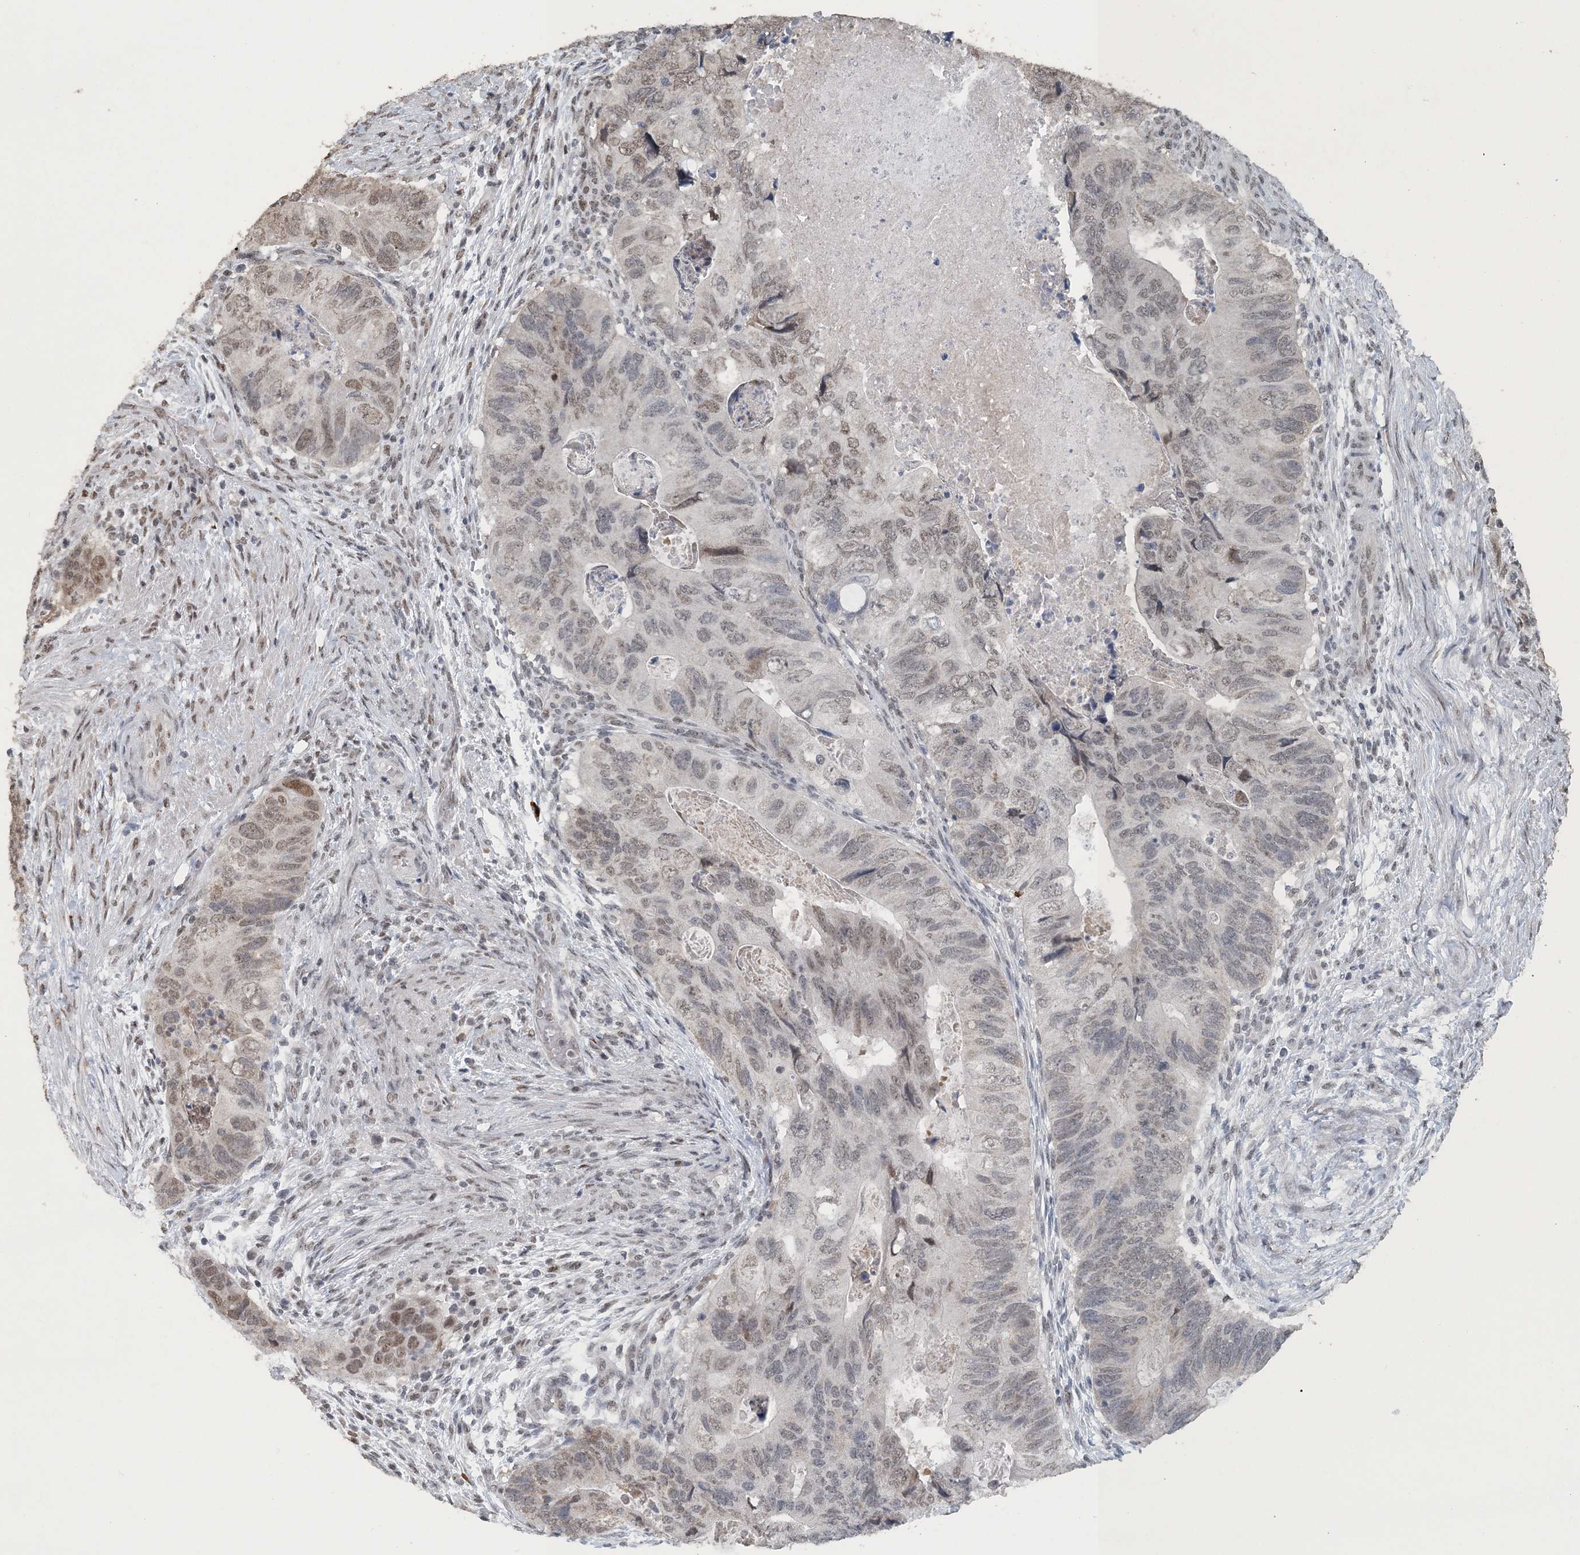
{"staining": {"intensity": "moderate", "quantity": "<25%", "location": "nuclear"}, "tissue": "colorectal cancer", "cell_type": "Tumor cells", "image_type": "cancer", "snomed": [{"axis": "morphology", "description": "Adenocarcinoma, NOS"}, {"axis": "topography", "description": "Rectum"}], "caption": "Human colorectal adenocarcinoma stained for a protein (brown) shows moderate nuclear positive staining in approximately <25% of tumor cells.", "gene": "MBD2", "patient": {"sex": "male", "age": 63}}